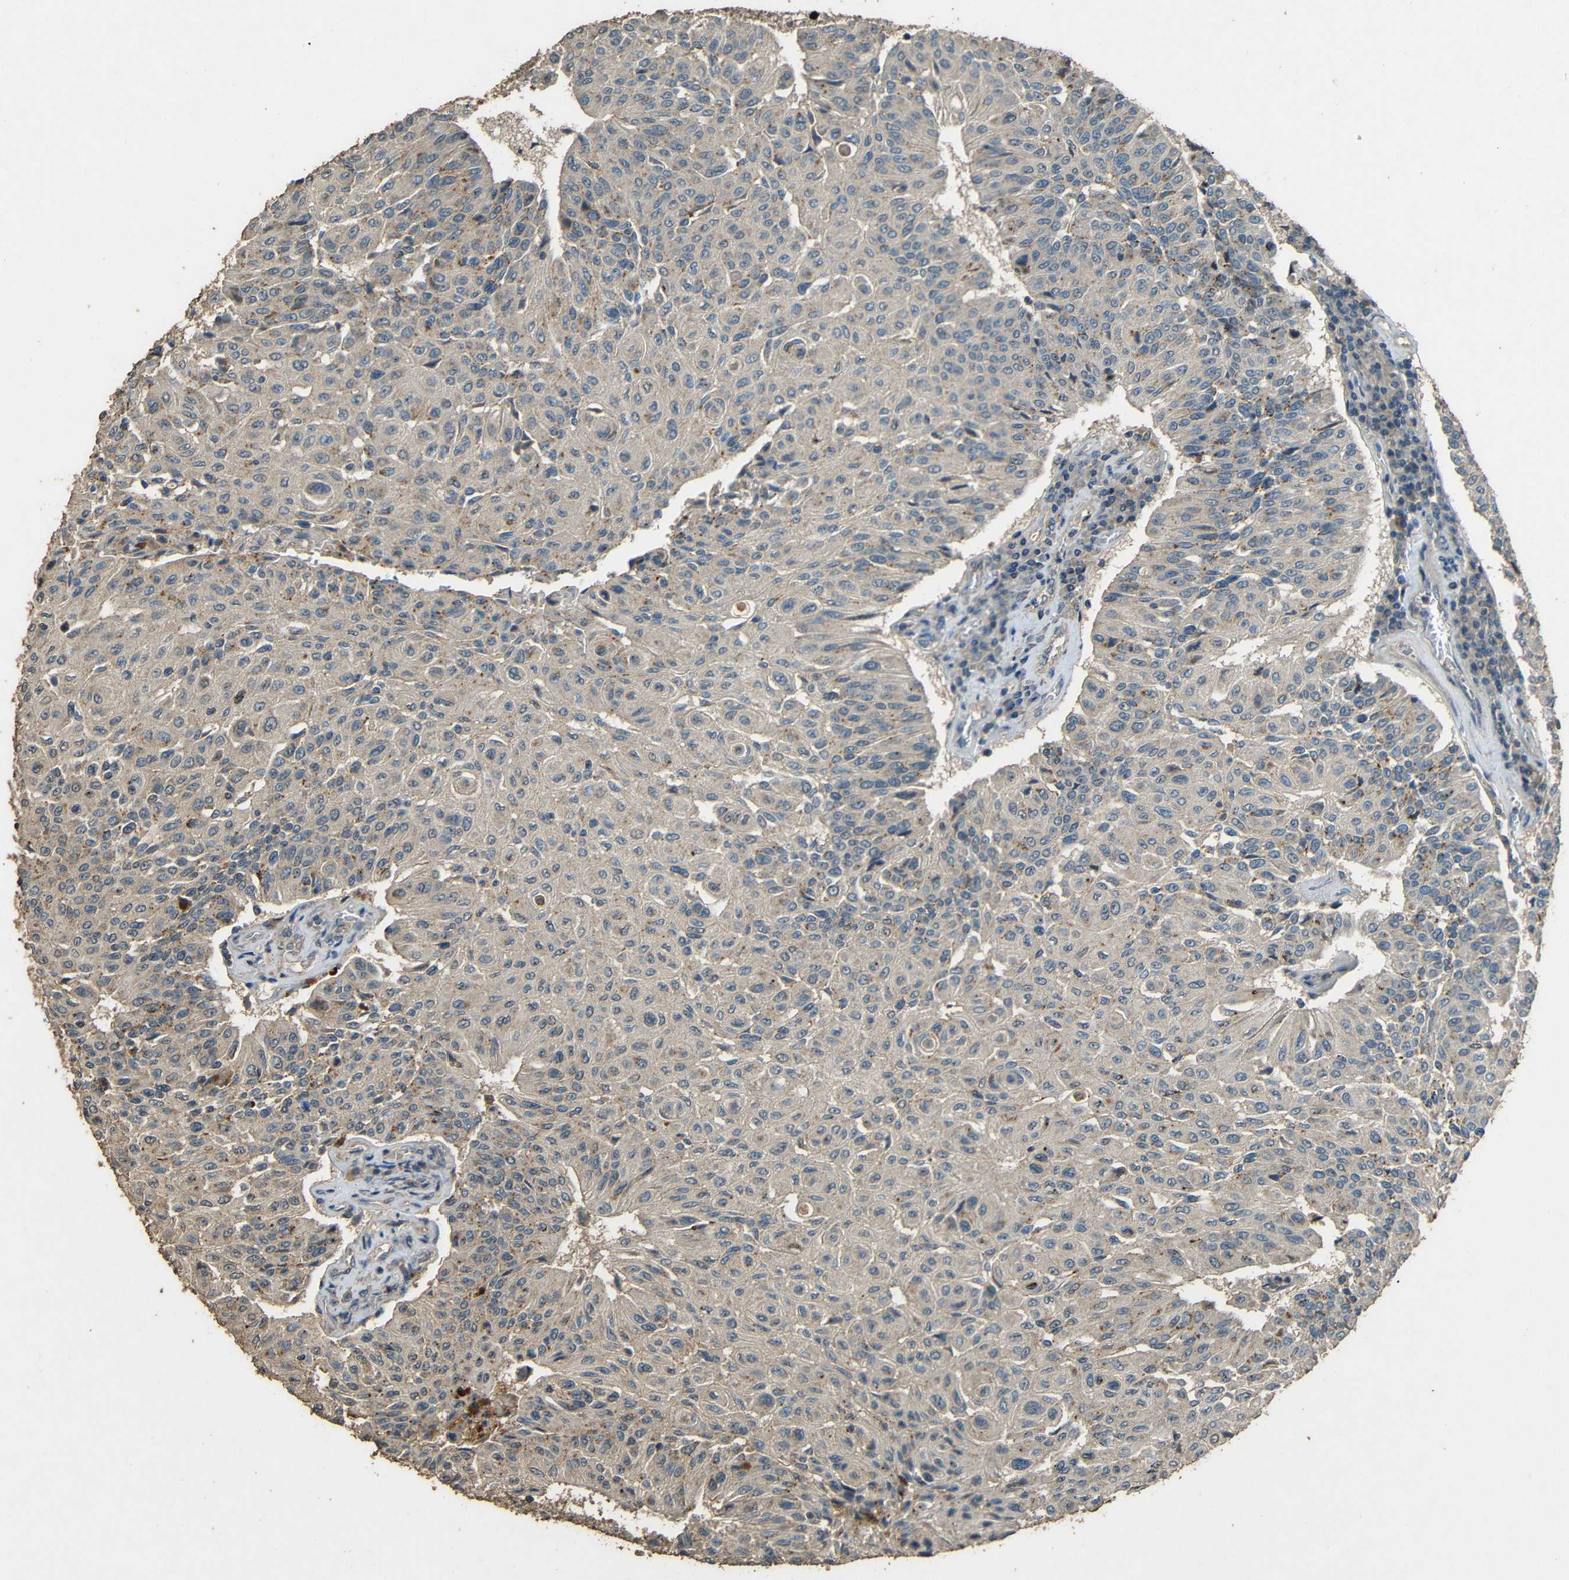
{"staining": {"intensity": "negative", "quantity": "none", "location": "none"}, "tissue": "urothelial cancer", "cell_type": "Tumor cells", "image_type": "cancer", "snomed": [{"axis": "morphology", "description": "Urothelial carcinoma, High grade"}, {"axis": "topography", "description": "Urinary bladder"}], "caption": "Image shows no significant protein expression in tumor cells of high-grade urothelial carcinoma.", "gene": "PDE5A", "patient": {"sex": "male", "age": 66}}